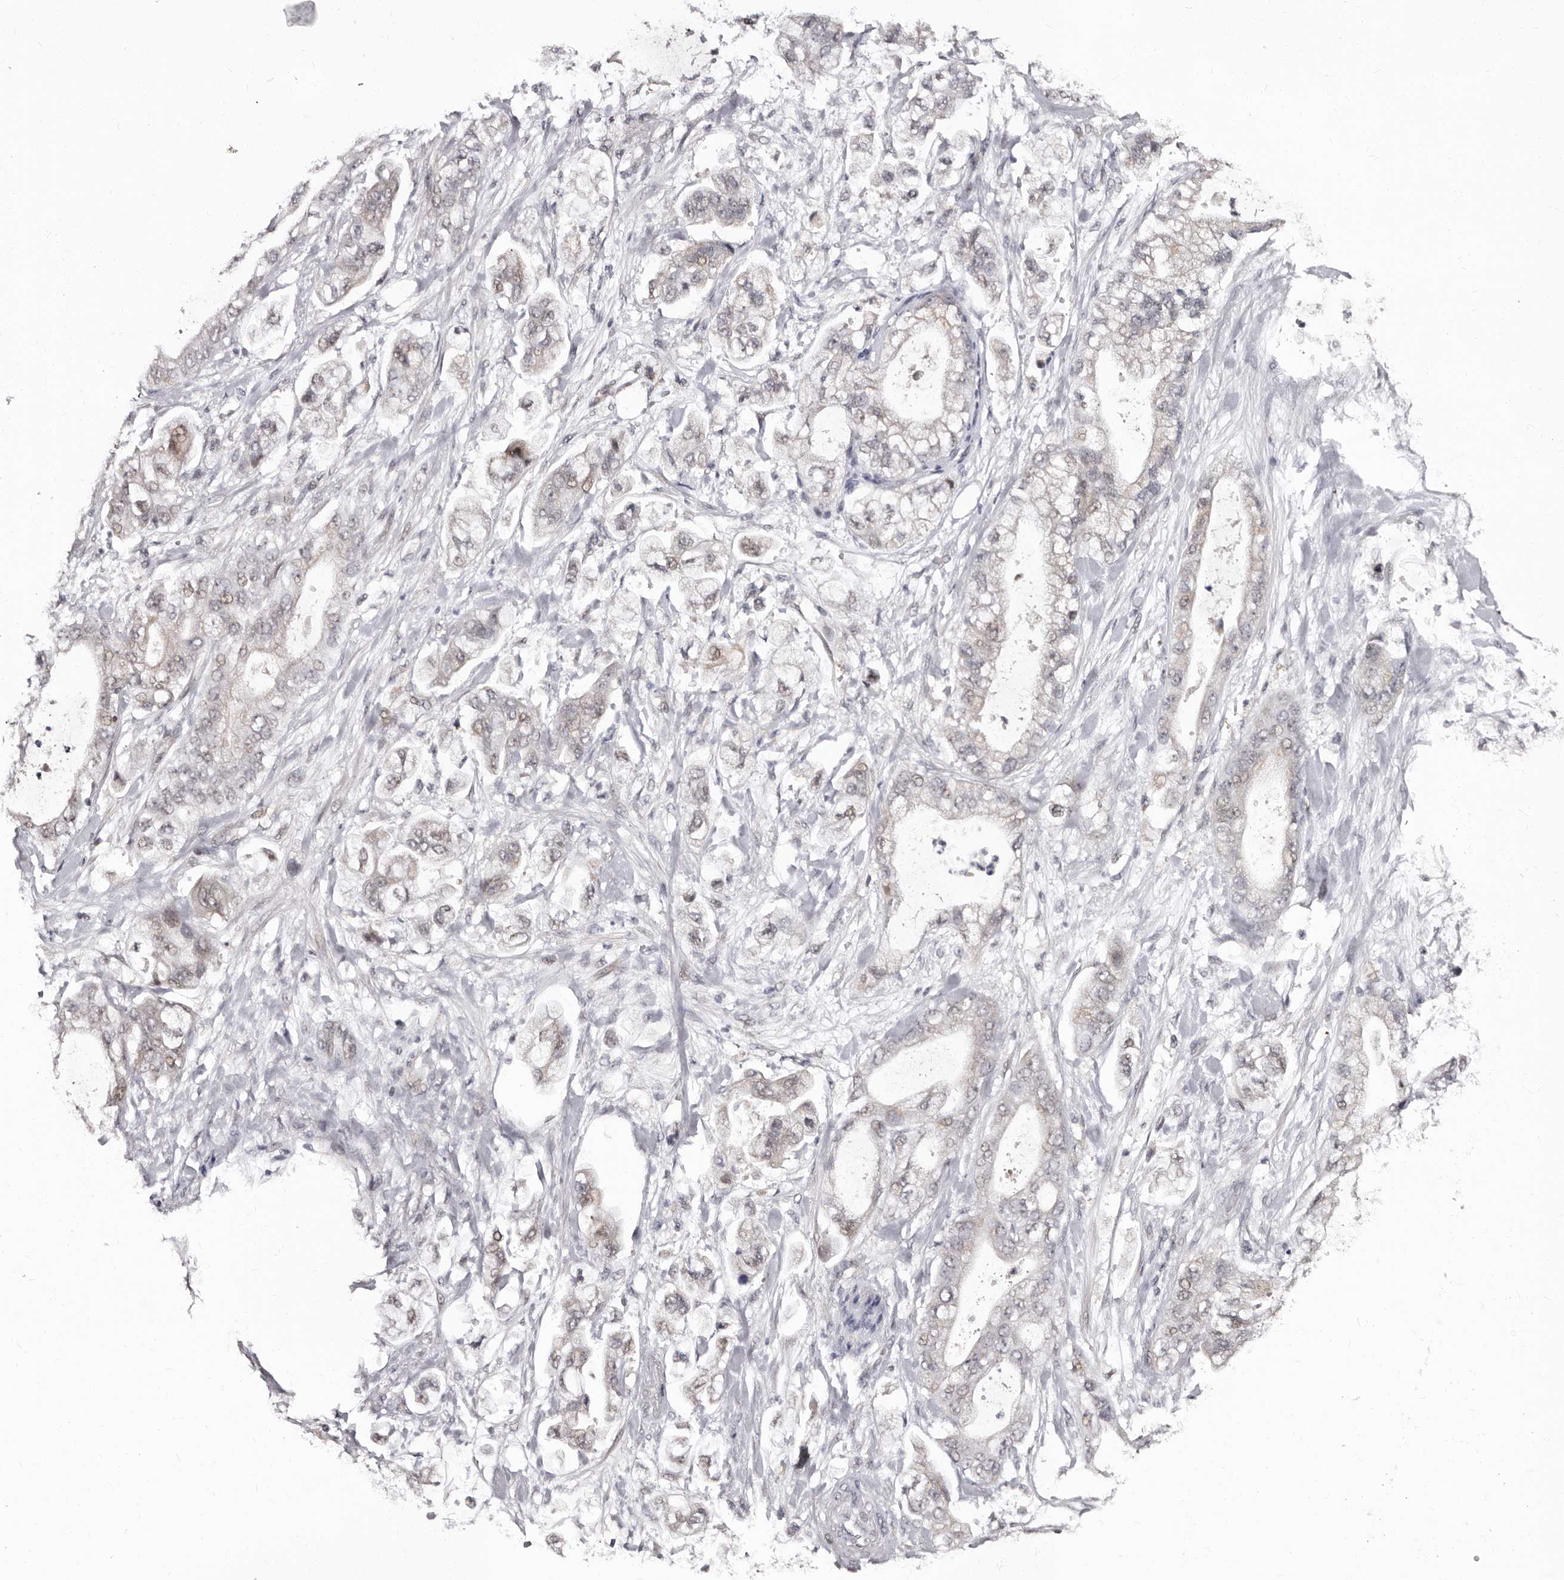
{"staining": {"intensity": "weak", "quantity": "<25%", "location": "cytoplasmic/membranous,nuclear"}, "tissue": "stomach cancer", "cell_type": "Tumor cells", "image_type": "cancer", "snomed": [{"axis": "morphology", "description": "Normal tissue, NOS"}, {"axis": "morphology", "description": "Adenocarcinoma, NOS"}, {"axis": "topography", "description": "Stomach"}], "caption": "Immunohistochemical staining of human stomach cancer demonstrates no significant staining in tumor cells. (Stains: DAB immunohistochemistry with hematoxylin counter stain, Microscopy: brightfield microscopy at high magnification).", "gene": "PHF20L1", "patient": {"sex": "male", "age": 62}}